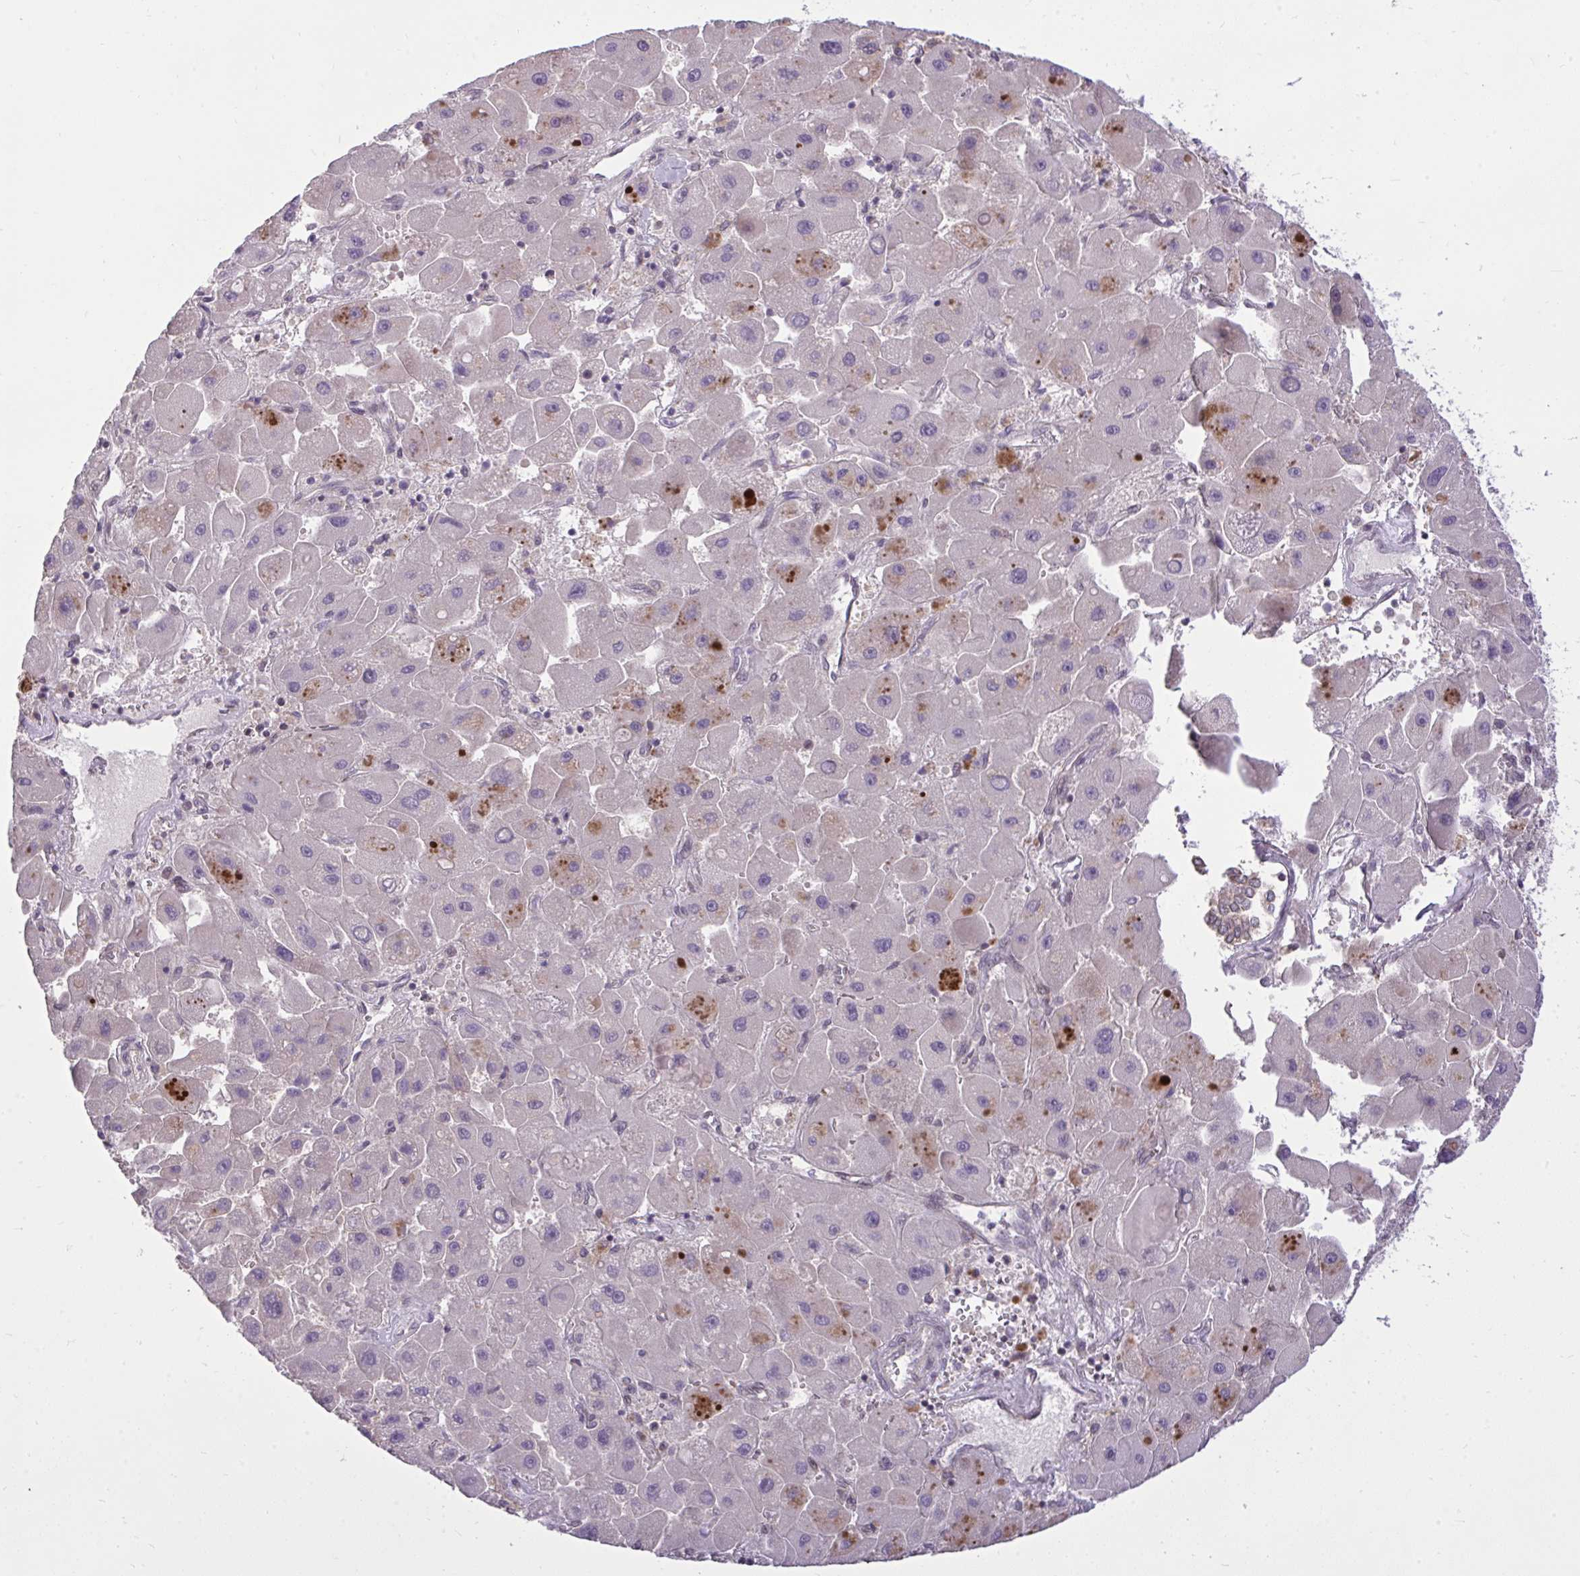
{"staining": {"intensity": "negative", "quantity": "none", "location": "none"}, "tissue": "liver cancer", "cell_type": "Tumor cells", "image_type": "cancer", "snomed": [{"axis": "morphology", "description": "Carcinoma, Hepatocellular, NOS"}, {"axis": "topography", "description": "Liver"}], "caption": "Immunohistochemistry (IHC) histopathology image of neoplastic tissue: liver hepatocellular carcinoma stained with DAB (3,3'-diaminobenzidine) displays no significant protein expression in tumor cells.", "gene": "CYP20A1", "patient": {"sex": "male", "age": 24}}